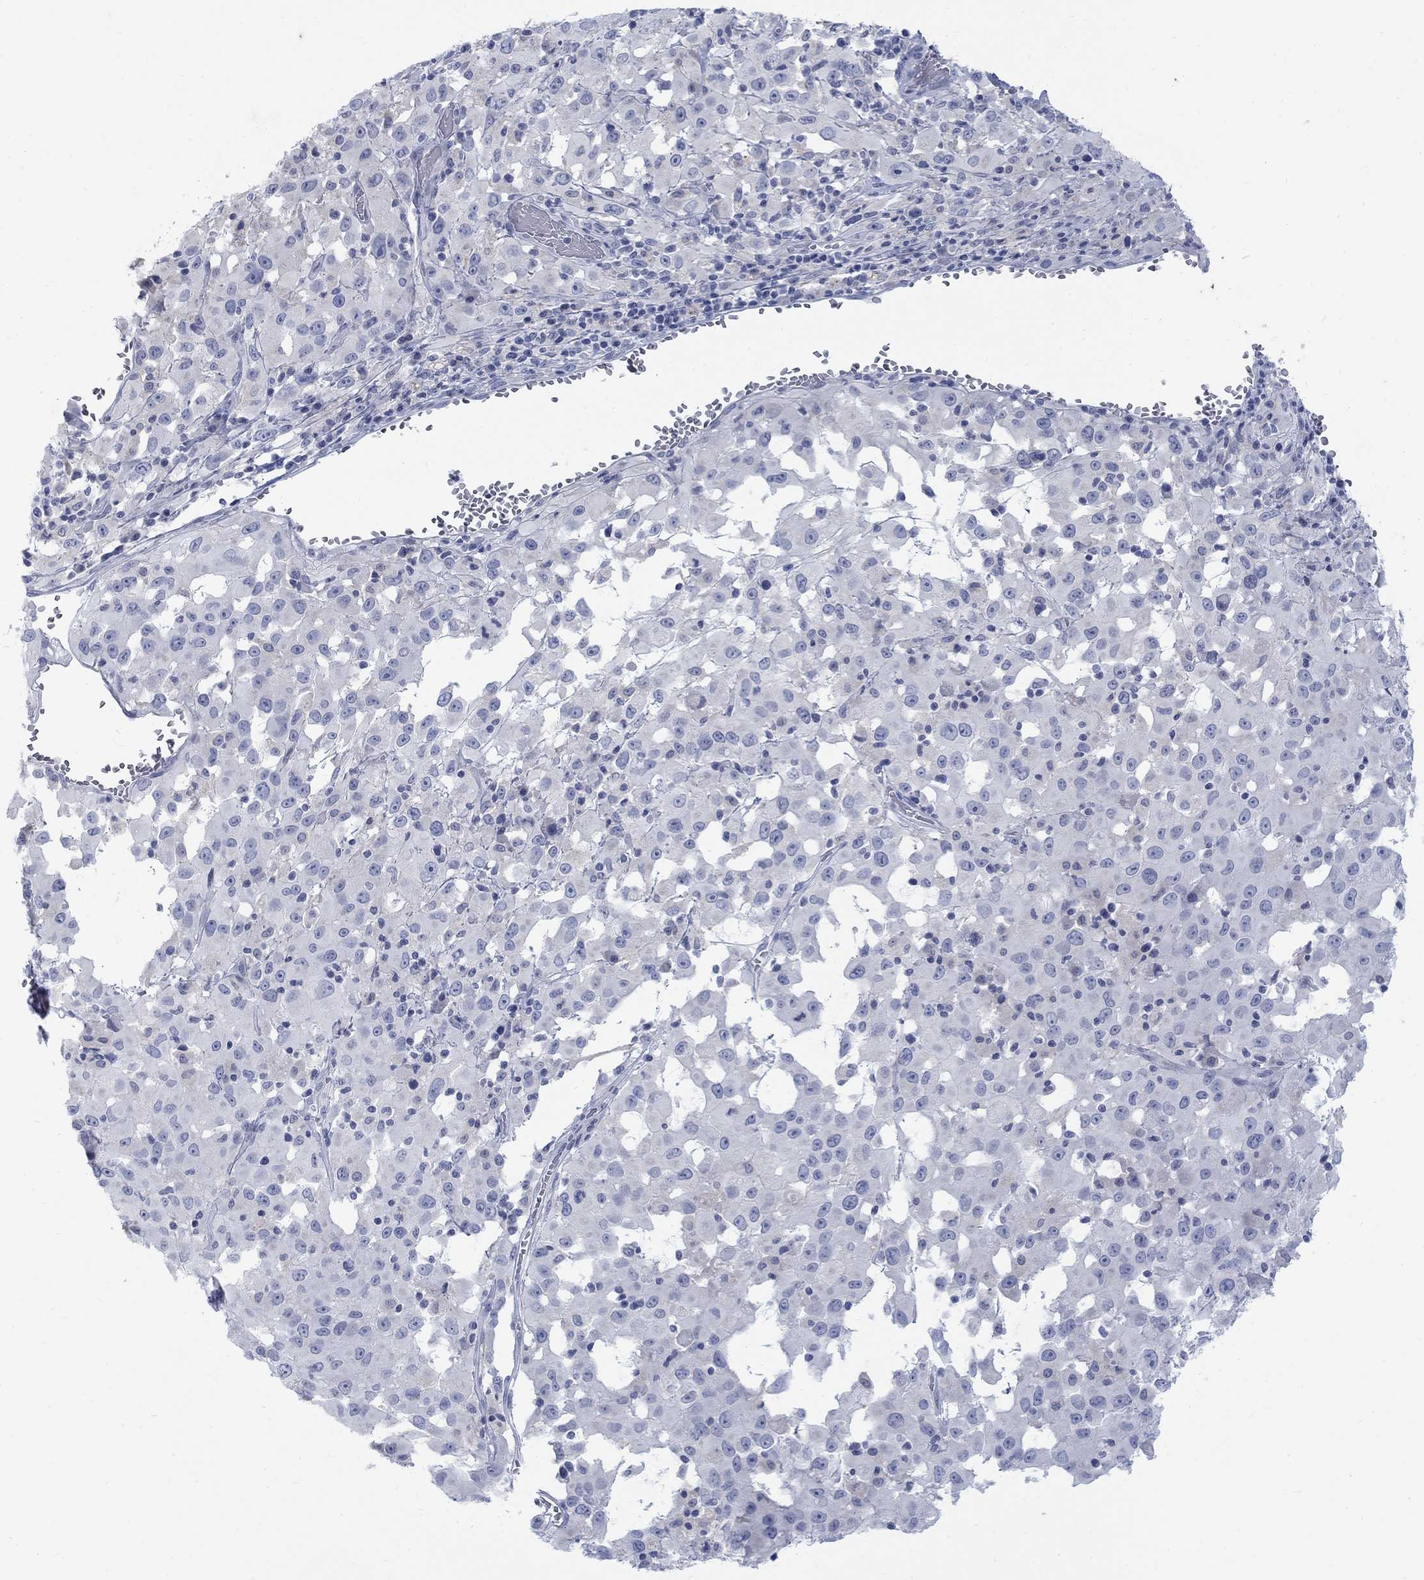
{"staining": {"intensity": "negative", "quantity": "none", "location": "none"}, "tissue": "melanoma", "cell_type": "Tumor cells", "image_type": "cancer", "snomed": [{"axis": "morphology", "description": "Malignant melanoma, Metastatic site"}, {"axis": "topography", "description": "Lymph node"}], "caption": "Protein analysis of malignant melanoma (metastatic site) demonstrates no significant expression in tumor cells. (DAB immunohistochemistry visualized using brightfield microscopy, high magnification).", "gene": "RFTN2", "patient": {"sex": "male", "age": 50}}